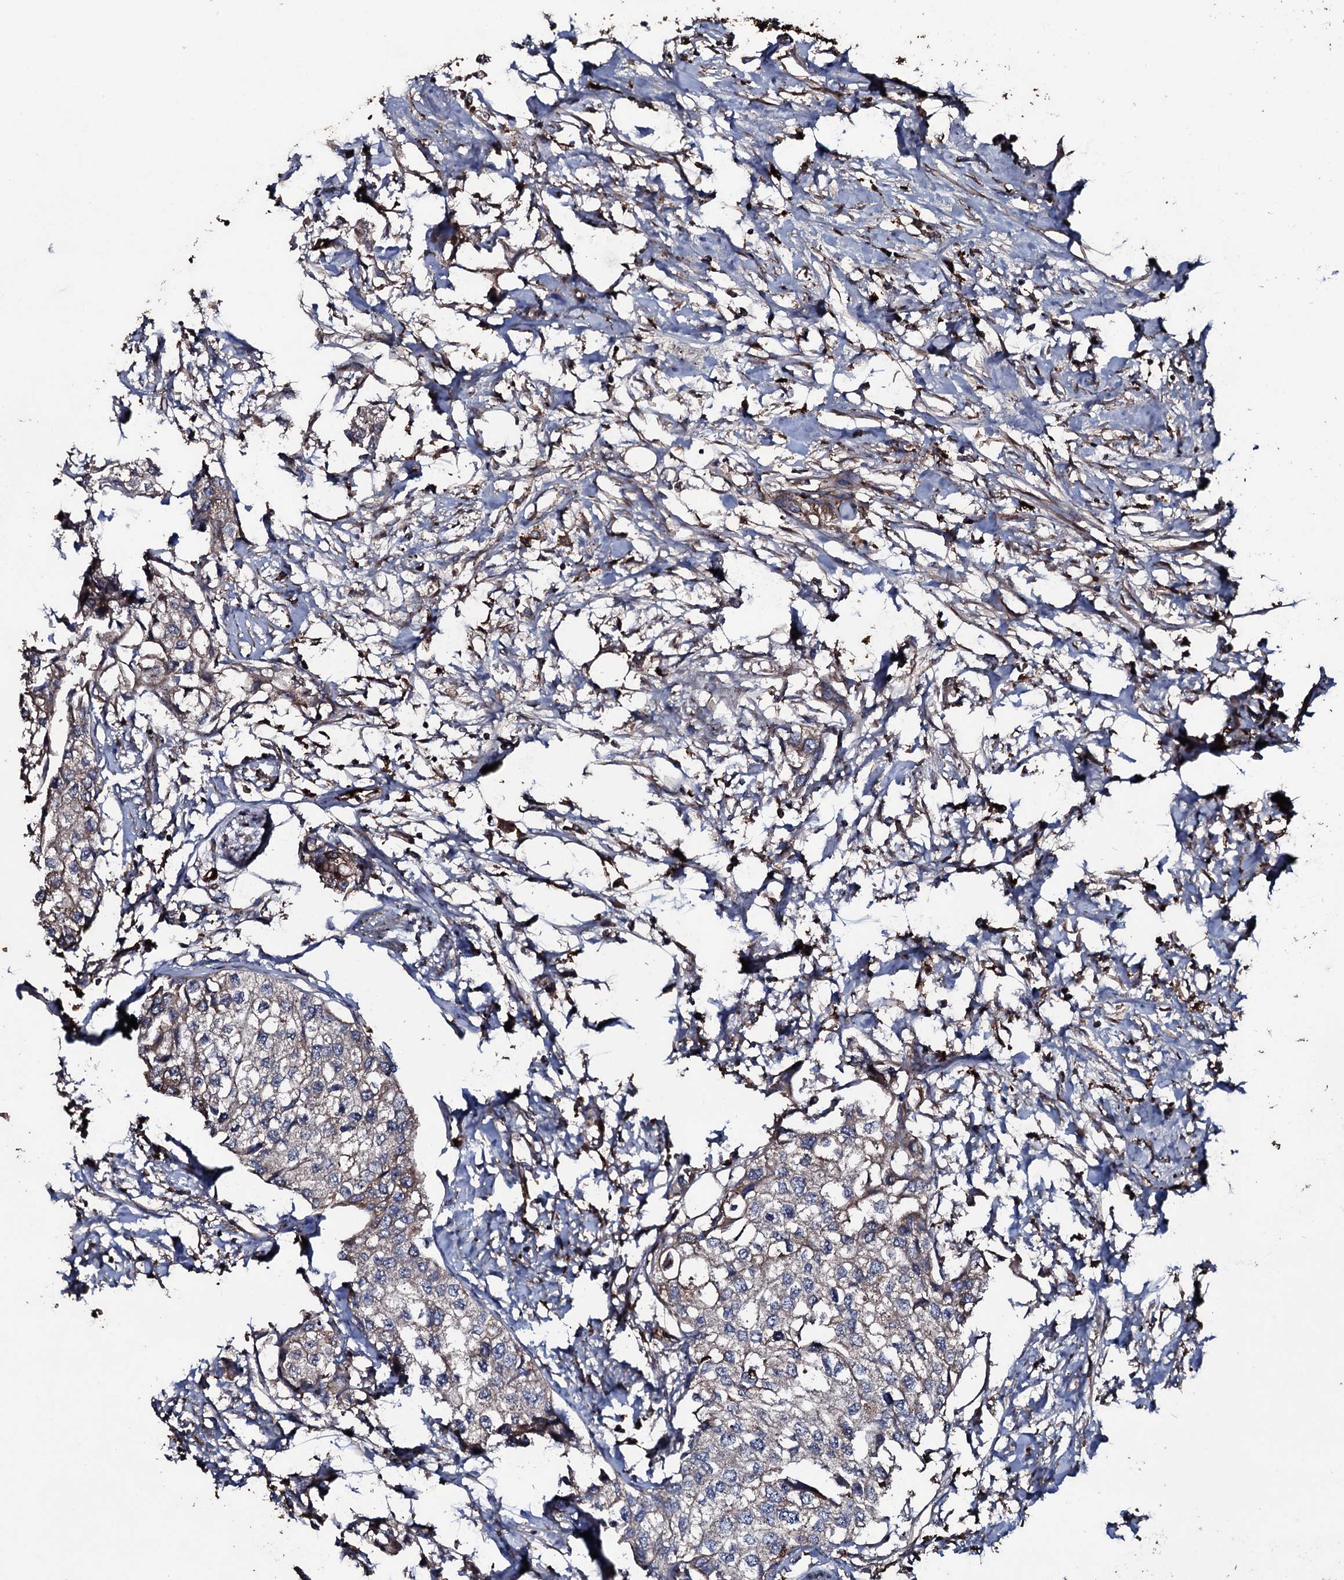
{"staining": {"intensity": "weak", "quantity": "<25%", "location": "cytoplasmic/membranous"}, "tissue": "urothelial cancer", "cell_type": "Tumor cells", "image_type": "cancer", "snomed": [{"axis": "morphology", "description": "Urothelial carcinoma, High grade"}, {"axis": "topography", "description": "Urinary bladder"}], "caption": "Immunohistochemistry micrograph of urothelial cancer stained for a protein (brown), which displays no expression in tumor cells.", "gene": "ZSWIM8", "patient": {"sex": "male", "age": 64}}